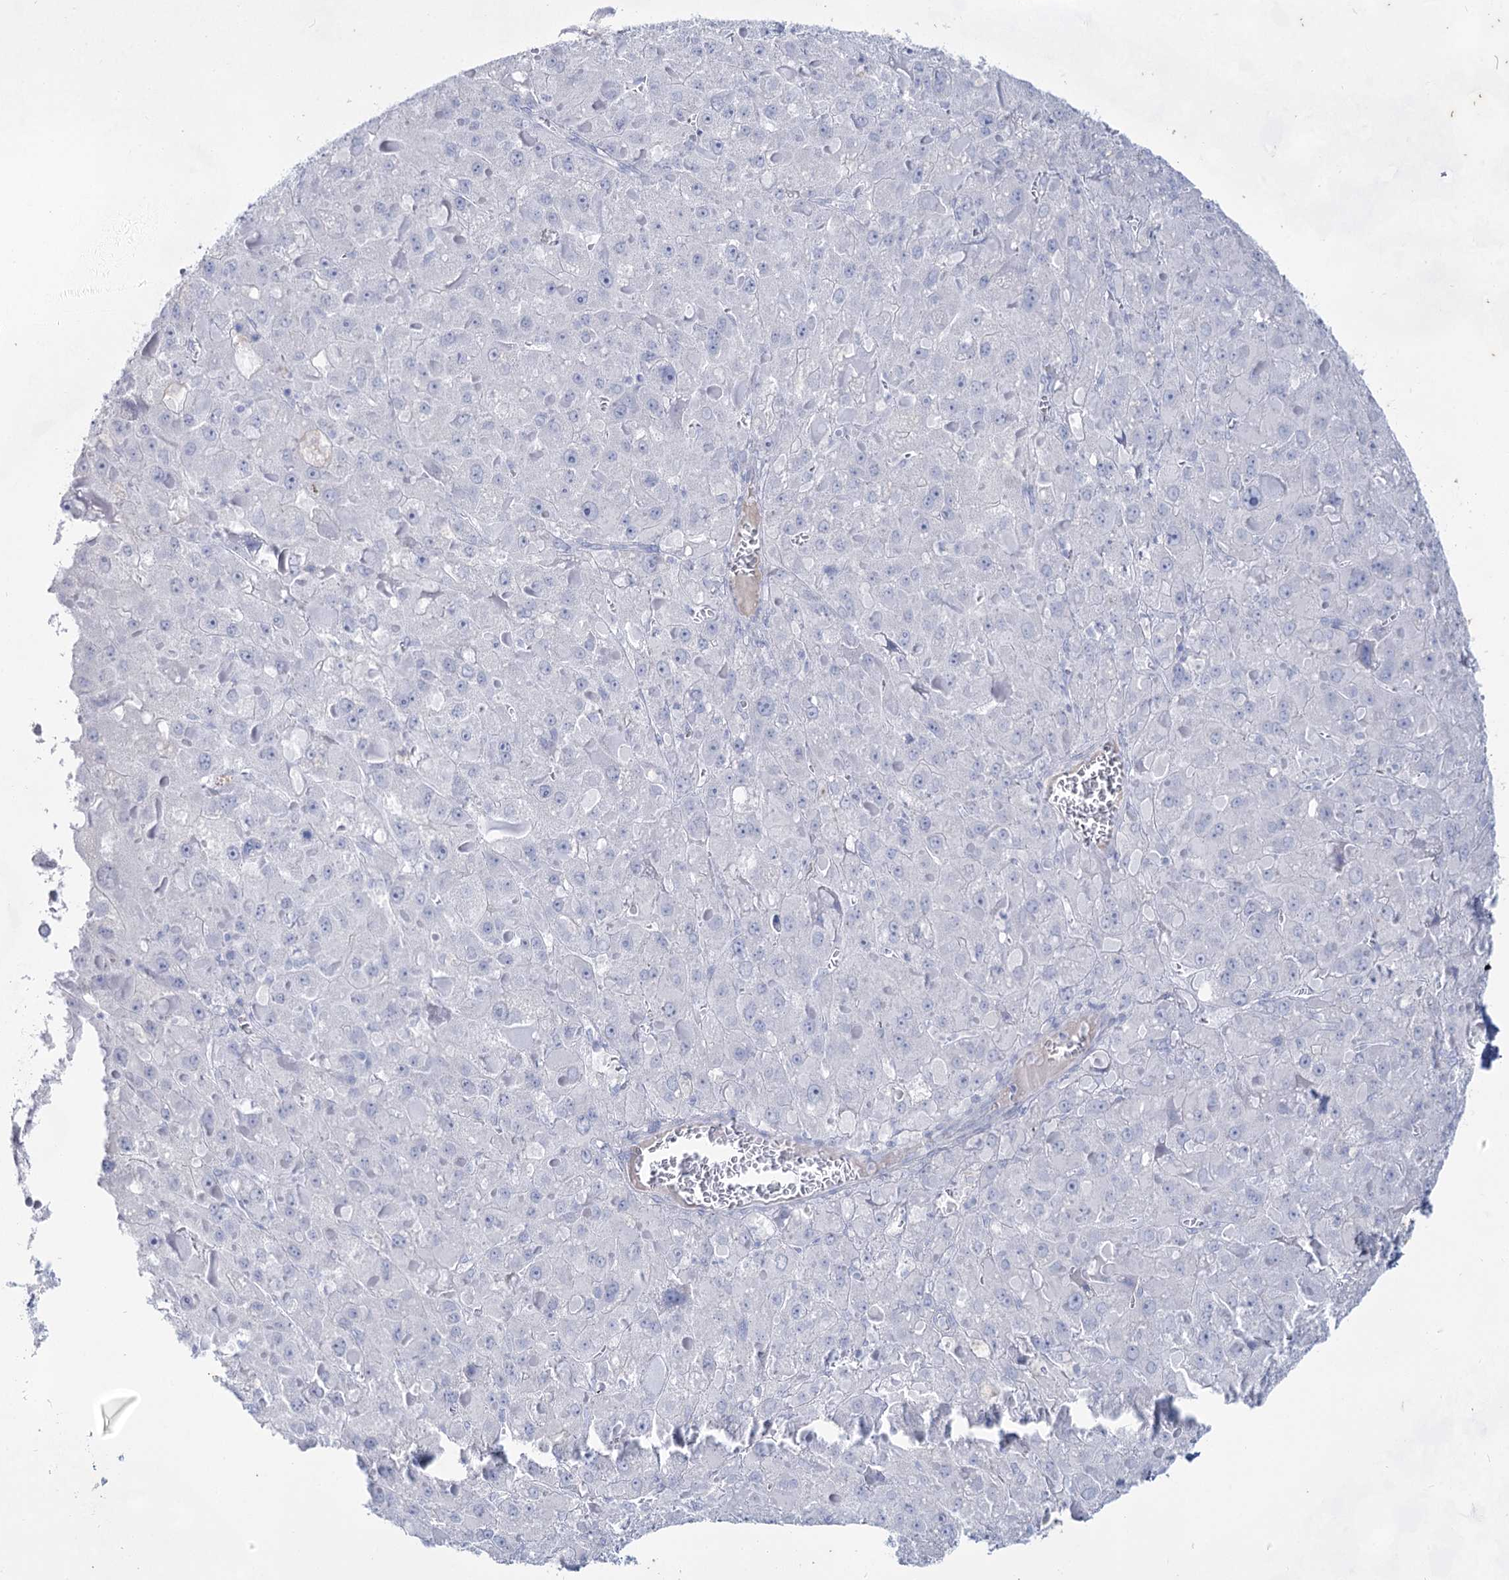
{"staining": {"intensity": "negative", "quantity": "none", "location": "none"}, "tissue": "liver cancer", "cell_type": "Tumor cells", "image_type": "cancer", "snomed": [{"axis": "morphology", "description": "Carcinoma, Hepatocellular, NOS"}, {"axis": "topography", "description": "Liver"}], "caption": "Immunohistochemistry image of neoplastic tissue: human liver cancer stained with DAB exhibits no significant protein staining in tumor cells.", "gene": "ACRV1", "patient": {"sex": "female", "age": 73}}